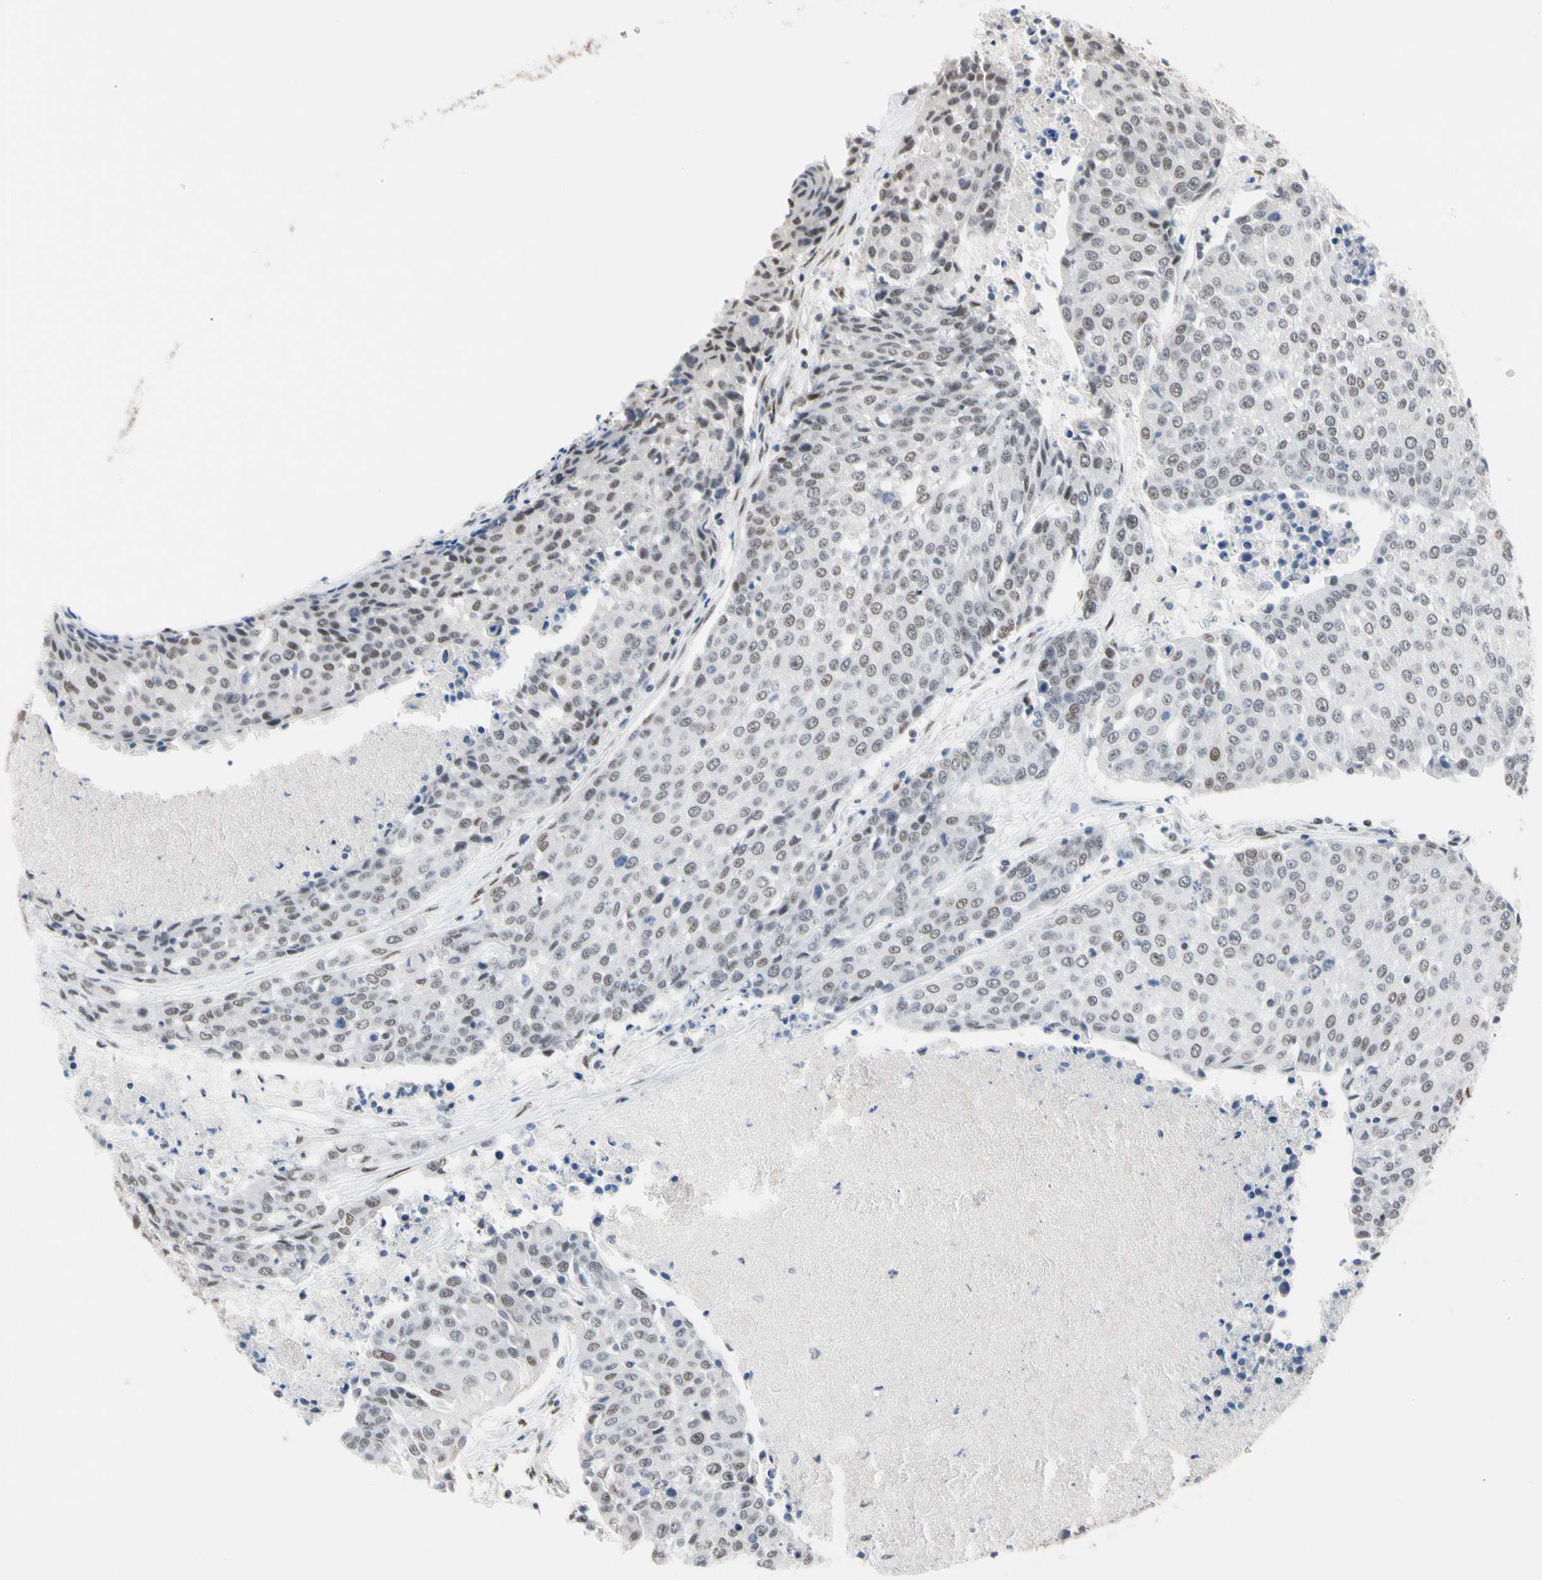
{"staining": {"intensity": "moderate", "quantity": "<25%", "location": "nuclear"}, "tissue": "urothelial cancer", "cell_type": "Tumor cells", "image_type": "cancer", "snomed": [{"axis": "morphology", "description": "Urothelial carcinoma, High grade"}, {"axis": "topography", "description": "Urinary bladder"}], "caption": "Immunohistochemistry (IHC) histopathology image of neoplastic tissue: human urothelial cancer stained using immunohistochemistry (IHC) shows low levels of moderate protein expression localized specifically in the nuclear of tumor cells, appearing as a nuclear brown color.", "gene": "FAM98B", "patient": {"sex": "female", "age": 85}}